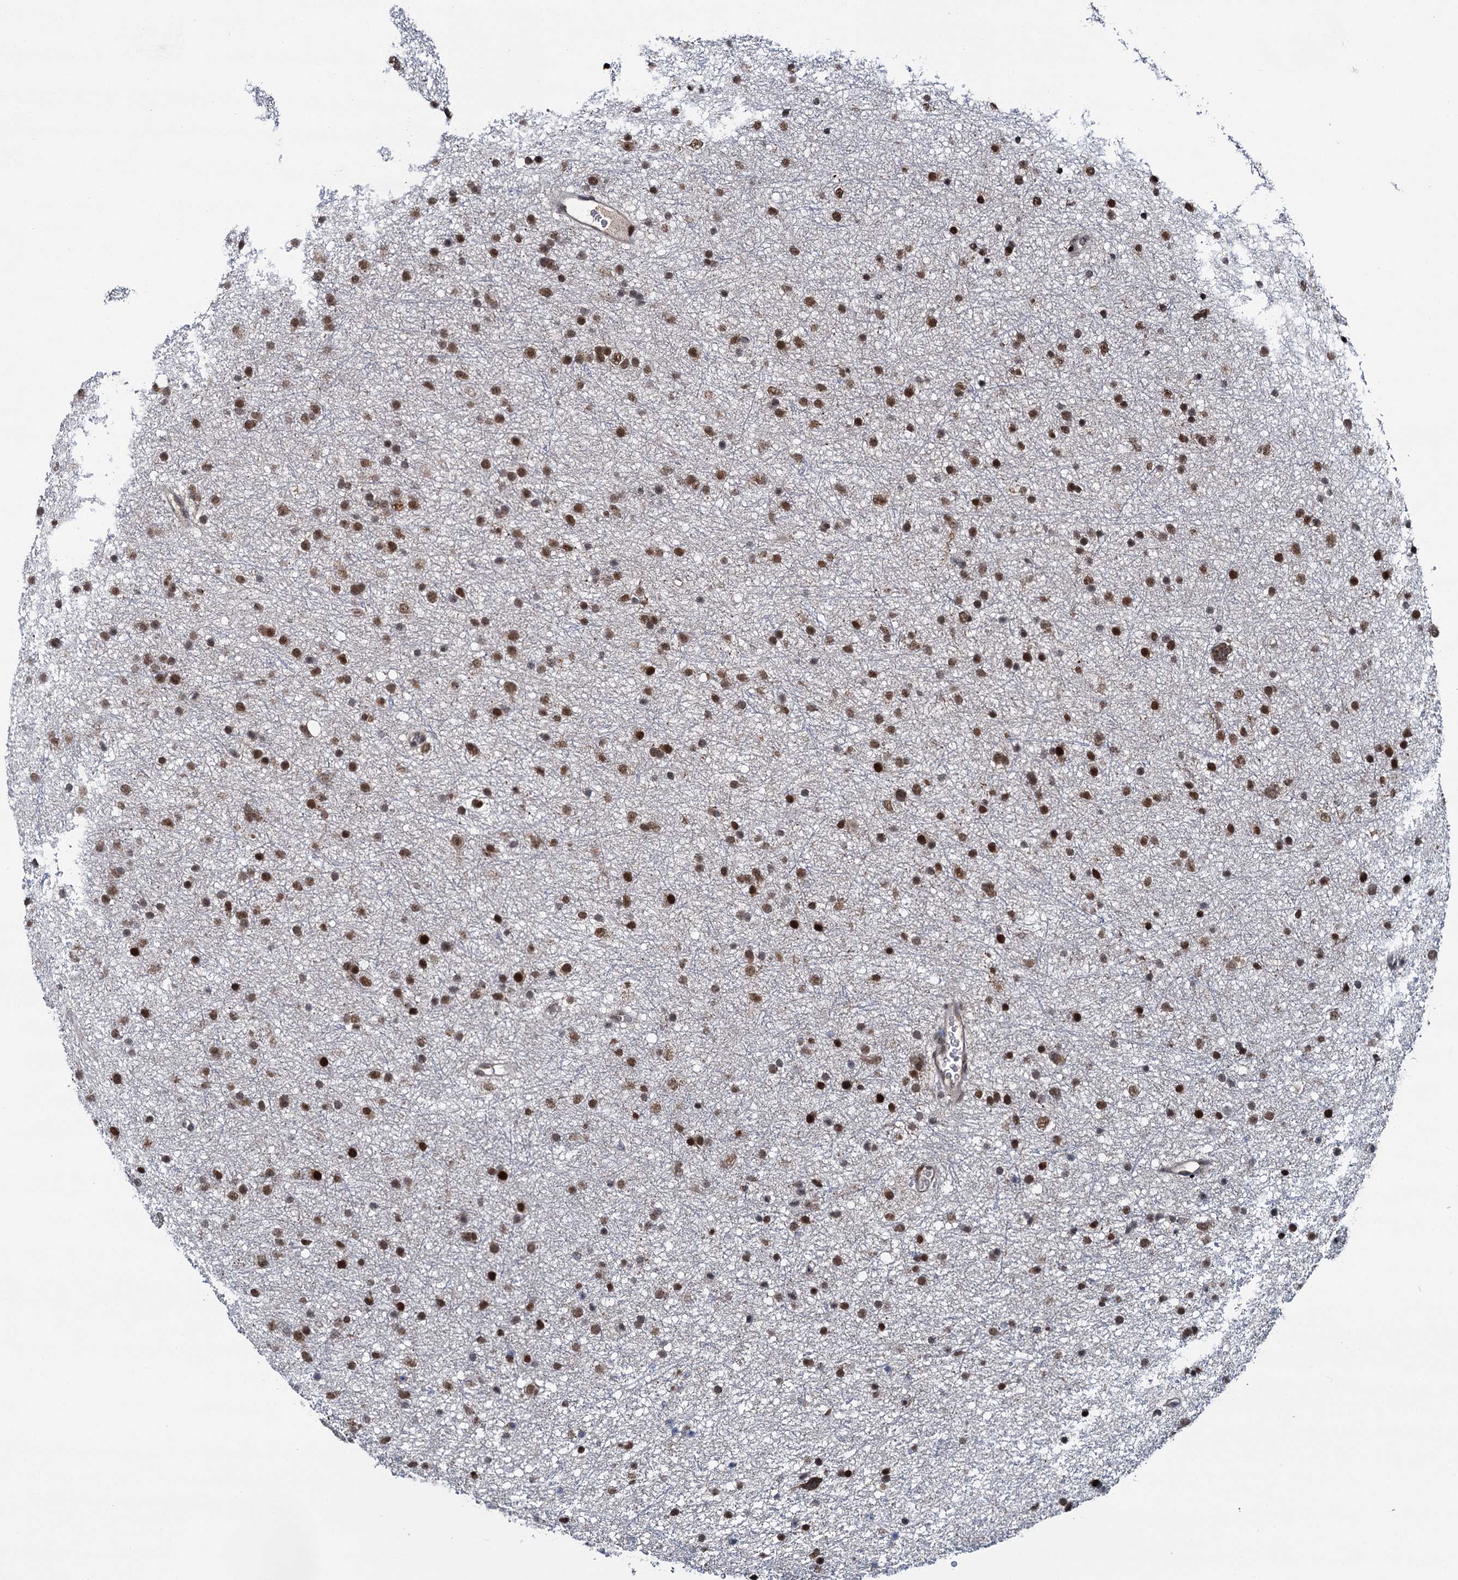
{"staining": {"intensity": "moderate", "quantity": ">75%", "location": "nuclear"}, "tissue": "glioma", "cell_type": "Tumor cells", "image_type": "cancer", "snomed": [{"axis": "morphology", "description": "Glioma, malignant, Low grade"}, {"axis": "topography", "description": "Cerebral cortex"}], "caption": "Low-grade glioma (malignant) stained with IHC demonstrates moderate nuclear positivity in about >75% of tumor cells.", "gene": "RUFY2", "patient": {"sex": "female", "age": 39}}